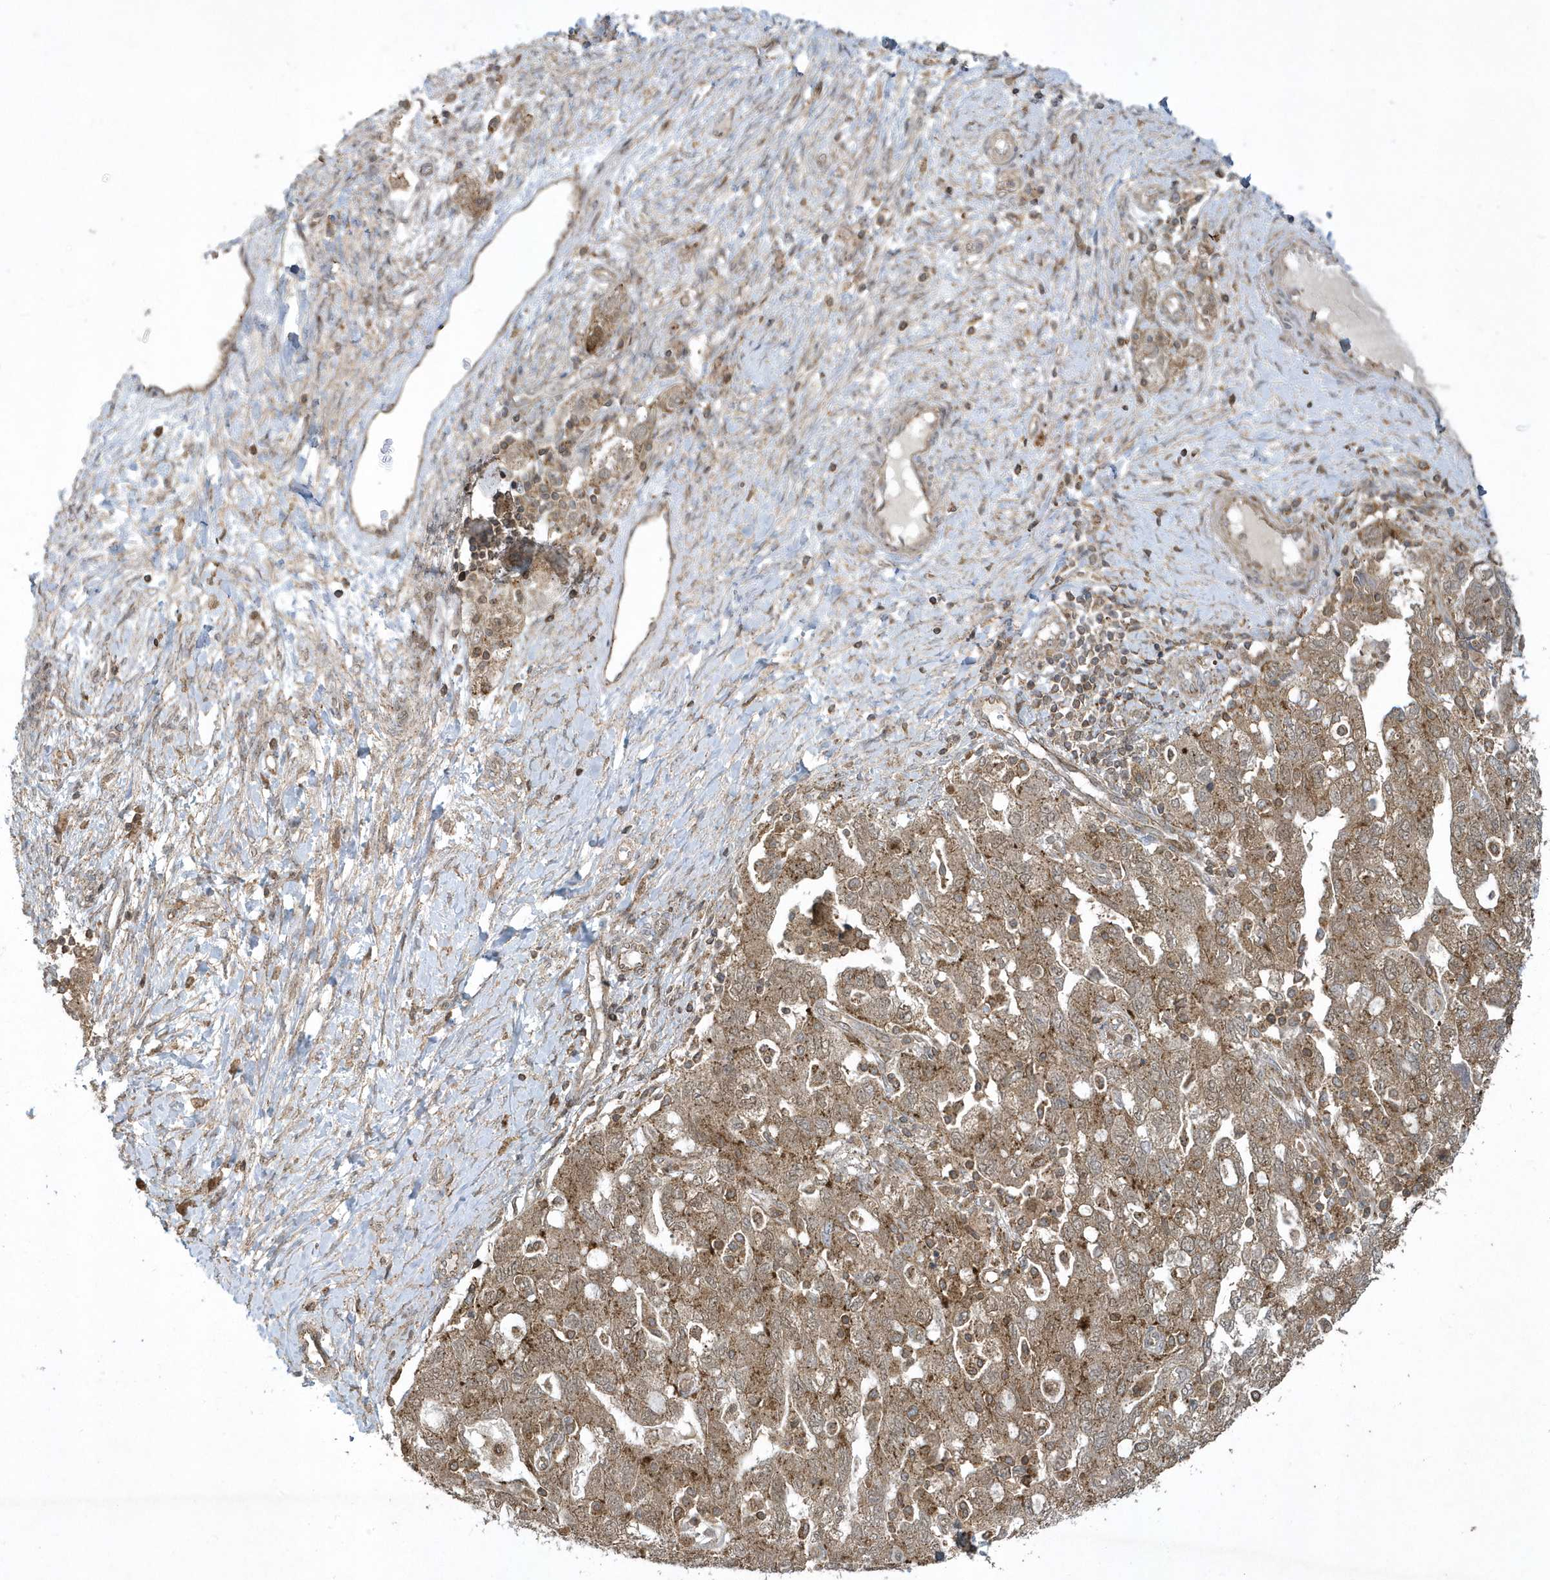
{"staining": {"intensity": "moderate", "quantity": ">75%", "location": "cytoplasmic/membranous"}, "tissue": "ovarian cancer", "cell_type": "Tumor cells", "image_type": "cancer", "snomed": [{"axis": "morphology", "description": "Carcinoma, NOS"}, {"axis": "morphology", "description": "Cystadenocarcinoma, serous, NOS"}, {"axis": "topography", "description": "Ovary"}], "caption": "Ovarian cancer stained with IHC demonstrates moderate cytoplasmic/membranous positivity in approximately >75% of tumor cells. Immunohistochemistry (ihc) stains the protein in brown and the nuclei are stained blue.", "gene": "STAMBP", "patient": {"sex": "female", "age": 69}}